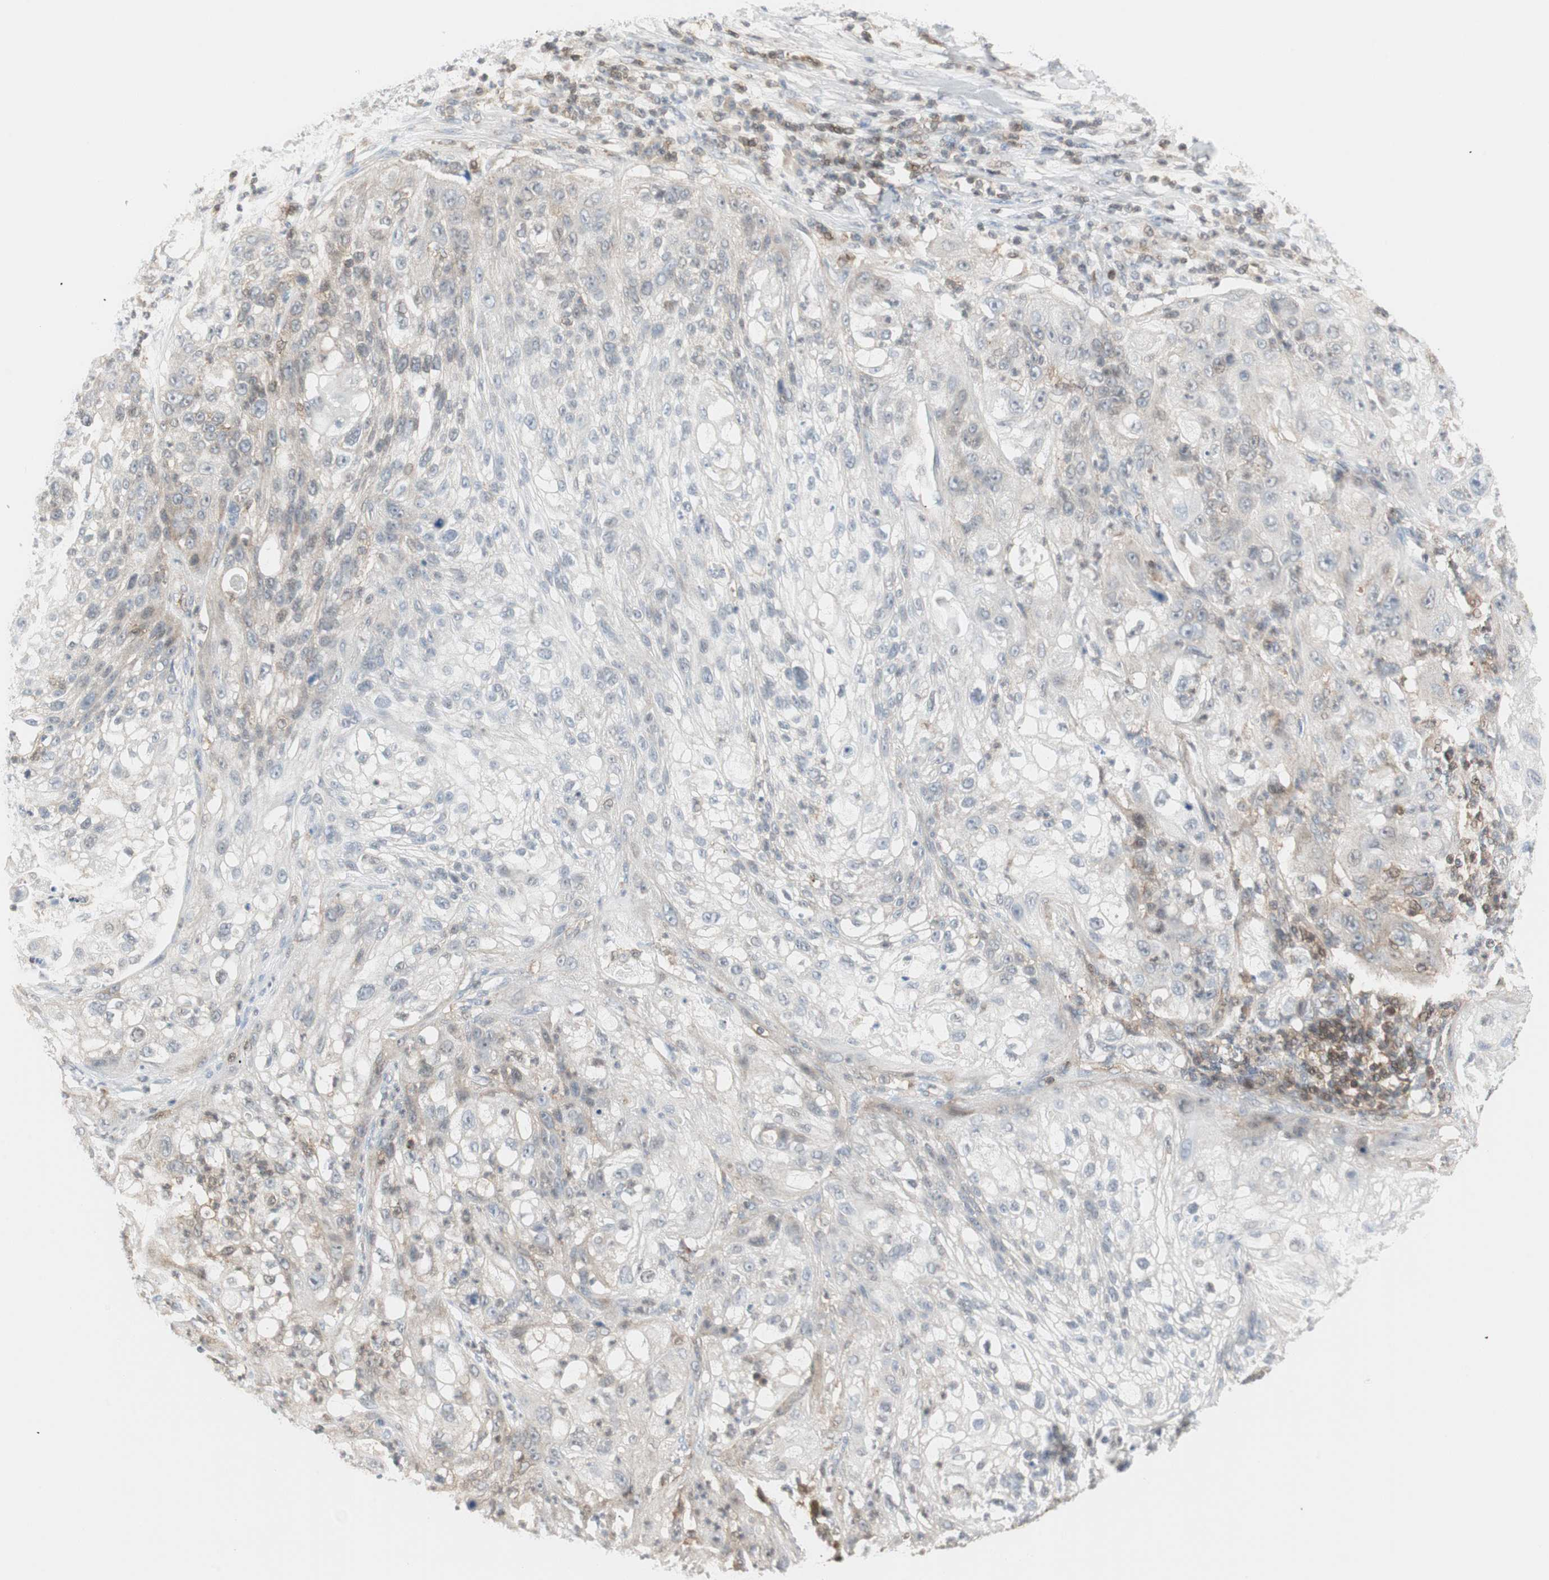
{"staining": {"intensity": "weak", "quantity": ">75%", "location": "cytoplasmic/membranous"}, "tissue": "lung cancer", "cell_type": "Tumor cells", "image_type": "cancer", "snomed": [{"axis": "morphology", "description": "Inflammation, NOS"}, {"axis": "morphology", "description": "Squamous cell carcinoma, NOS"}, {"axis": "topography", "description": "Lymph node"}, {"axis": "topography", "description": "Soft tissue"}, {"axis": "topography", "description": "Lung"}], "caption": "Lung squamous cell carcinoma stained with a brown dye shows weak cytoplasmic/membranous positive expression in approximately >75% of tumor cells.", "gene": "PPP1CA", "patient": {"sex": "male", "age": 66}}